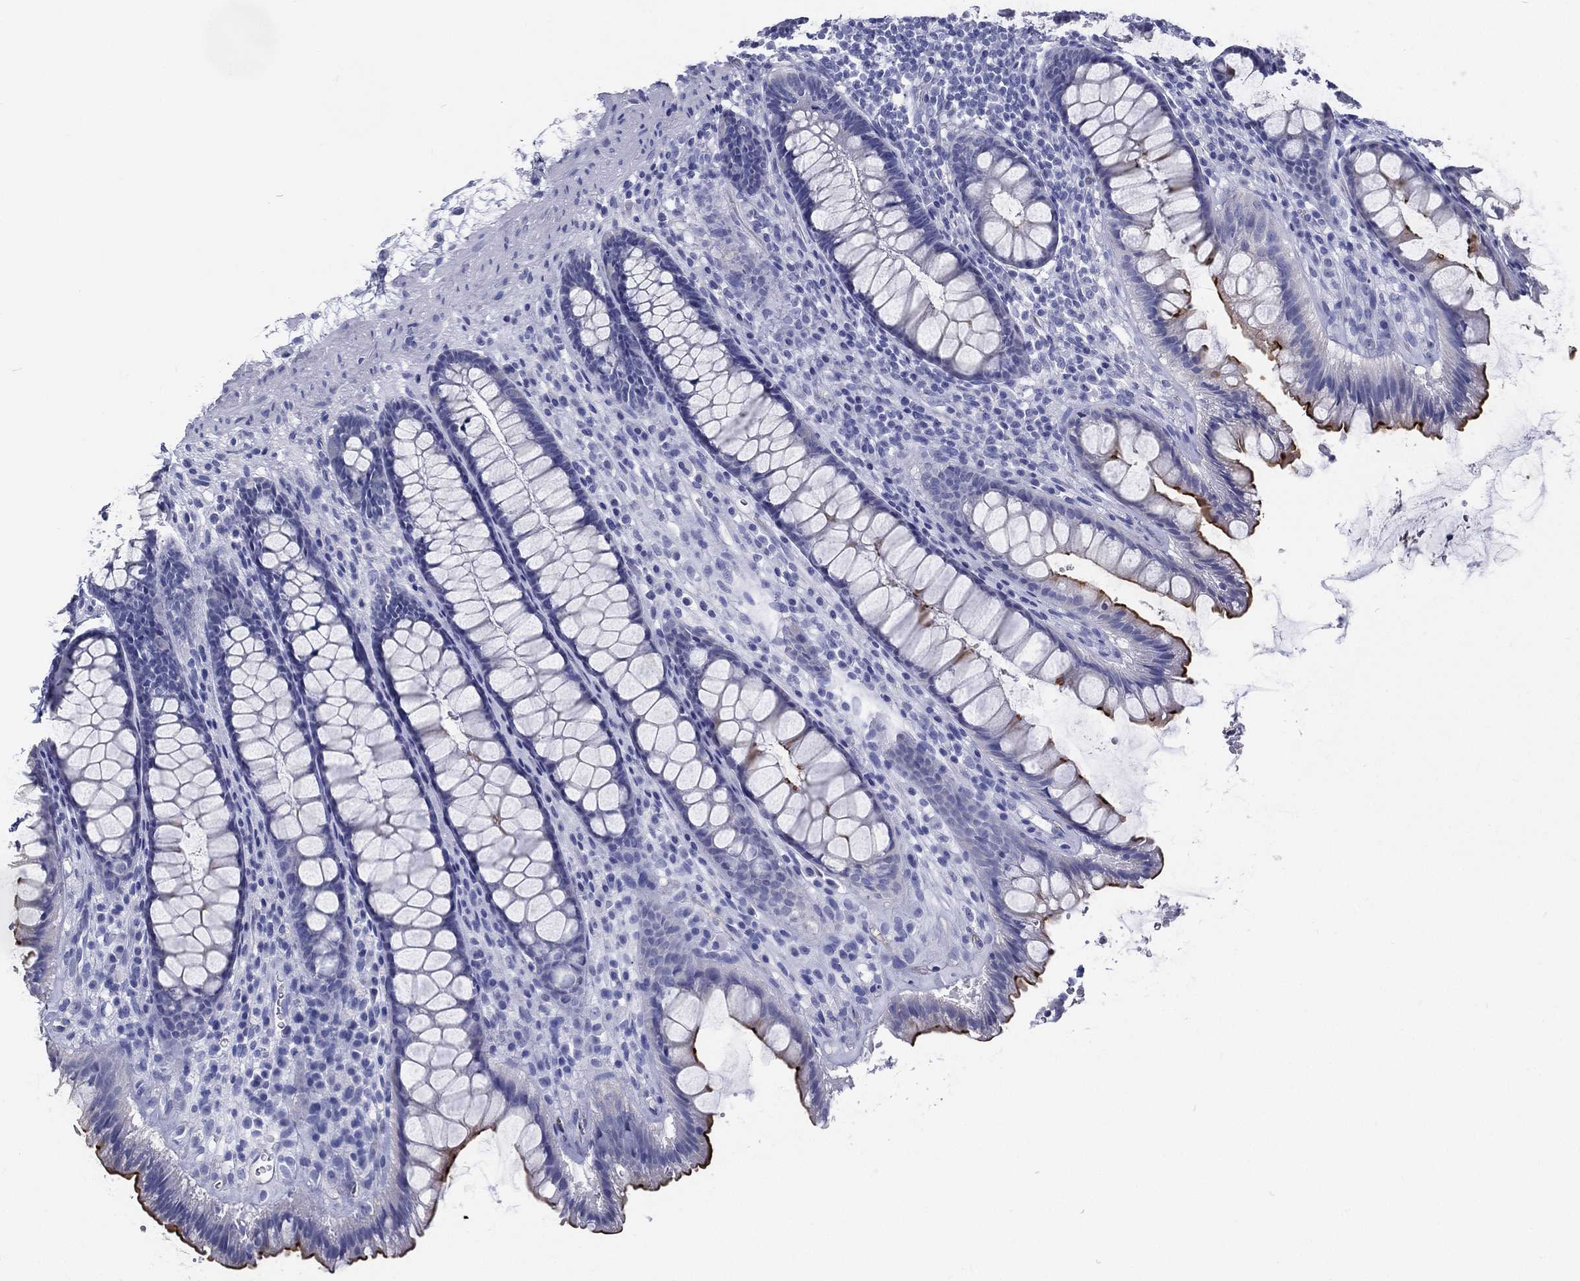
{"staining": {"intensity": "strong", "quantity": "25%-75%", "location": "cytoplasmic/membranous"}, "tissue": "rectum", "cell_type": "Glandular cells", "image_type": "normal", "snomed": [{"axis": "morphology", "description": "Normal tissue, NOS"}, {"axis": "topography", "description": "Rectum"}], "caption": "This histopathology image reveals IHC staining of normal human rectum, with high strong cytoplasmic/membranous staining in about 25%-75% of glandular cells.", "gene": "RSPH4A", "patient": {"sex": "male", "age": 72}}